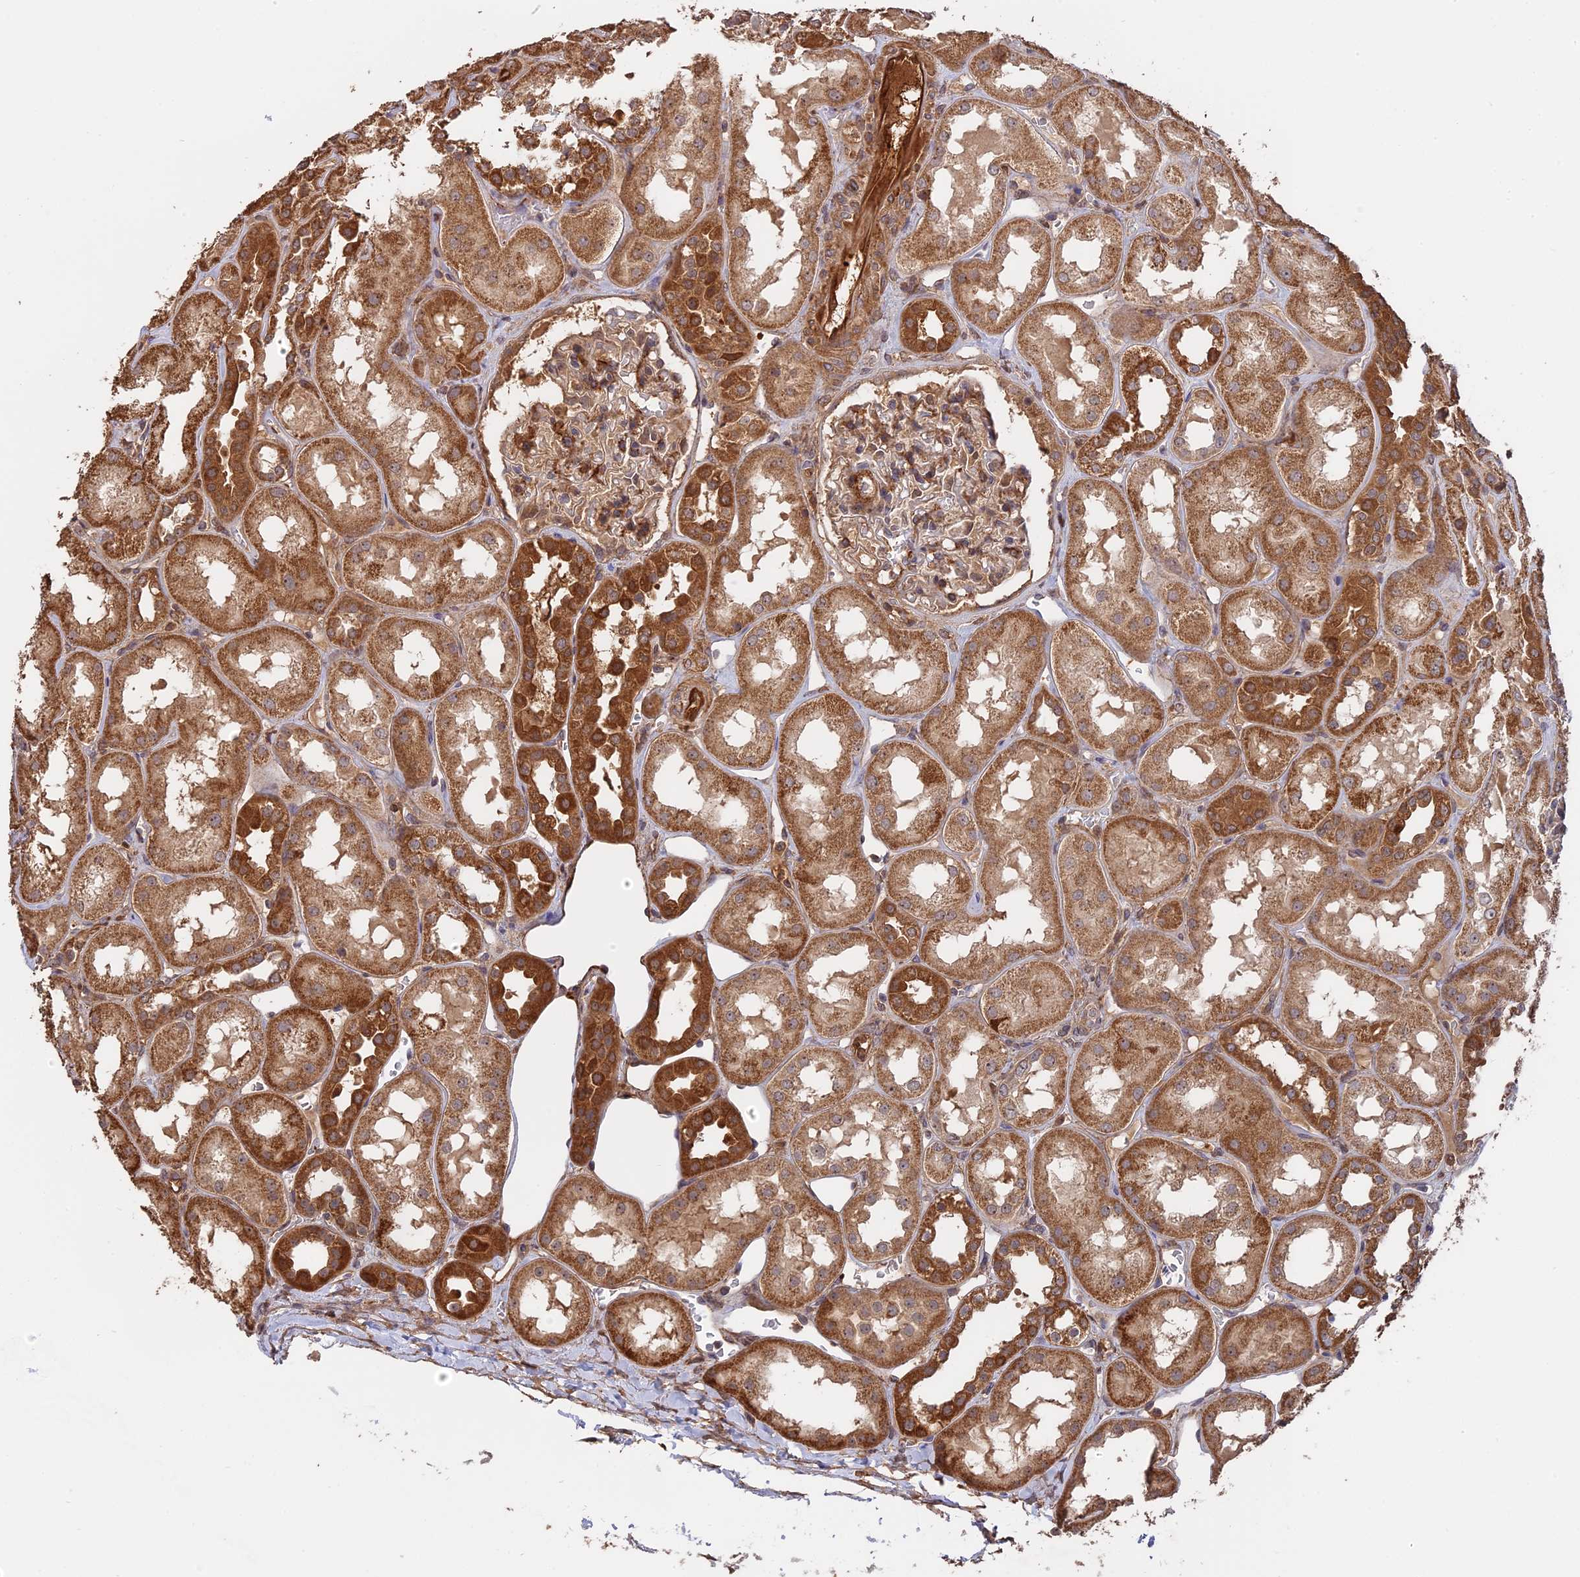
{"staining": {"intensity": "moderate", "quantity": "<25%", "location": "cytoplasmic/membranous"}, "tissue": "kidney", "cell_type": "Cells in glomeruli", "image_type": "normal", "snomed": [{"axis": "morphology", "description": "Normal tissue, NOS"}, {"axis": "topography", "description": "Kidney"}], "caption": "IHC (DAB (3,3'-diaminobenzidine)) staining of normal kidney shows moderate cytoplasmic/membranous protein expression in about <25% of cells in glomeruli.", "gene": "SAC3D1", "patient": {"sex": "male", "age": 70}}